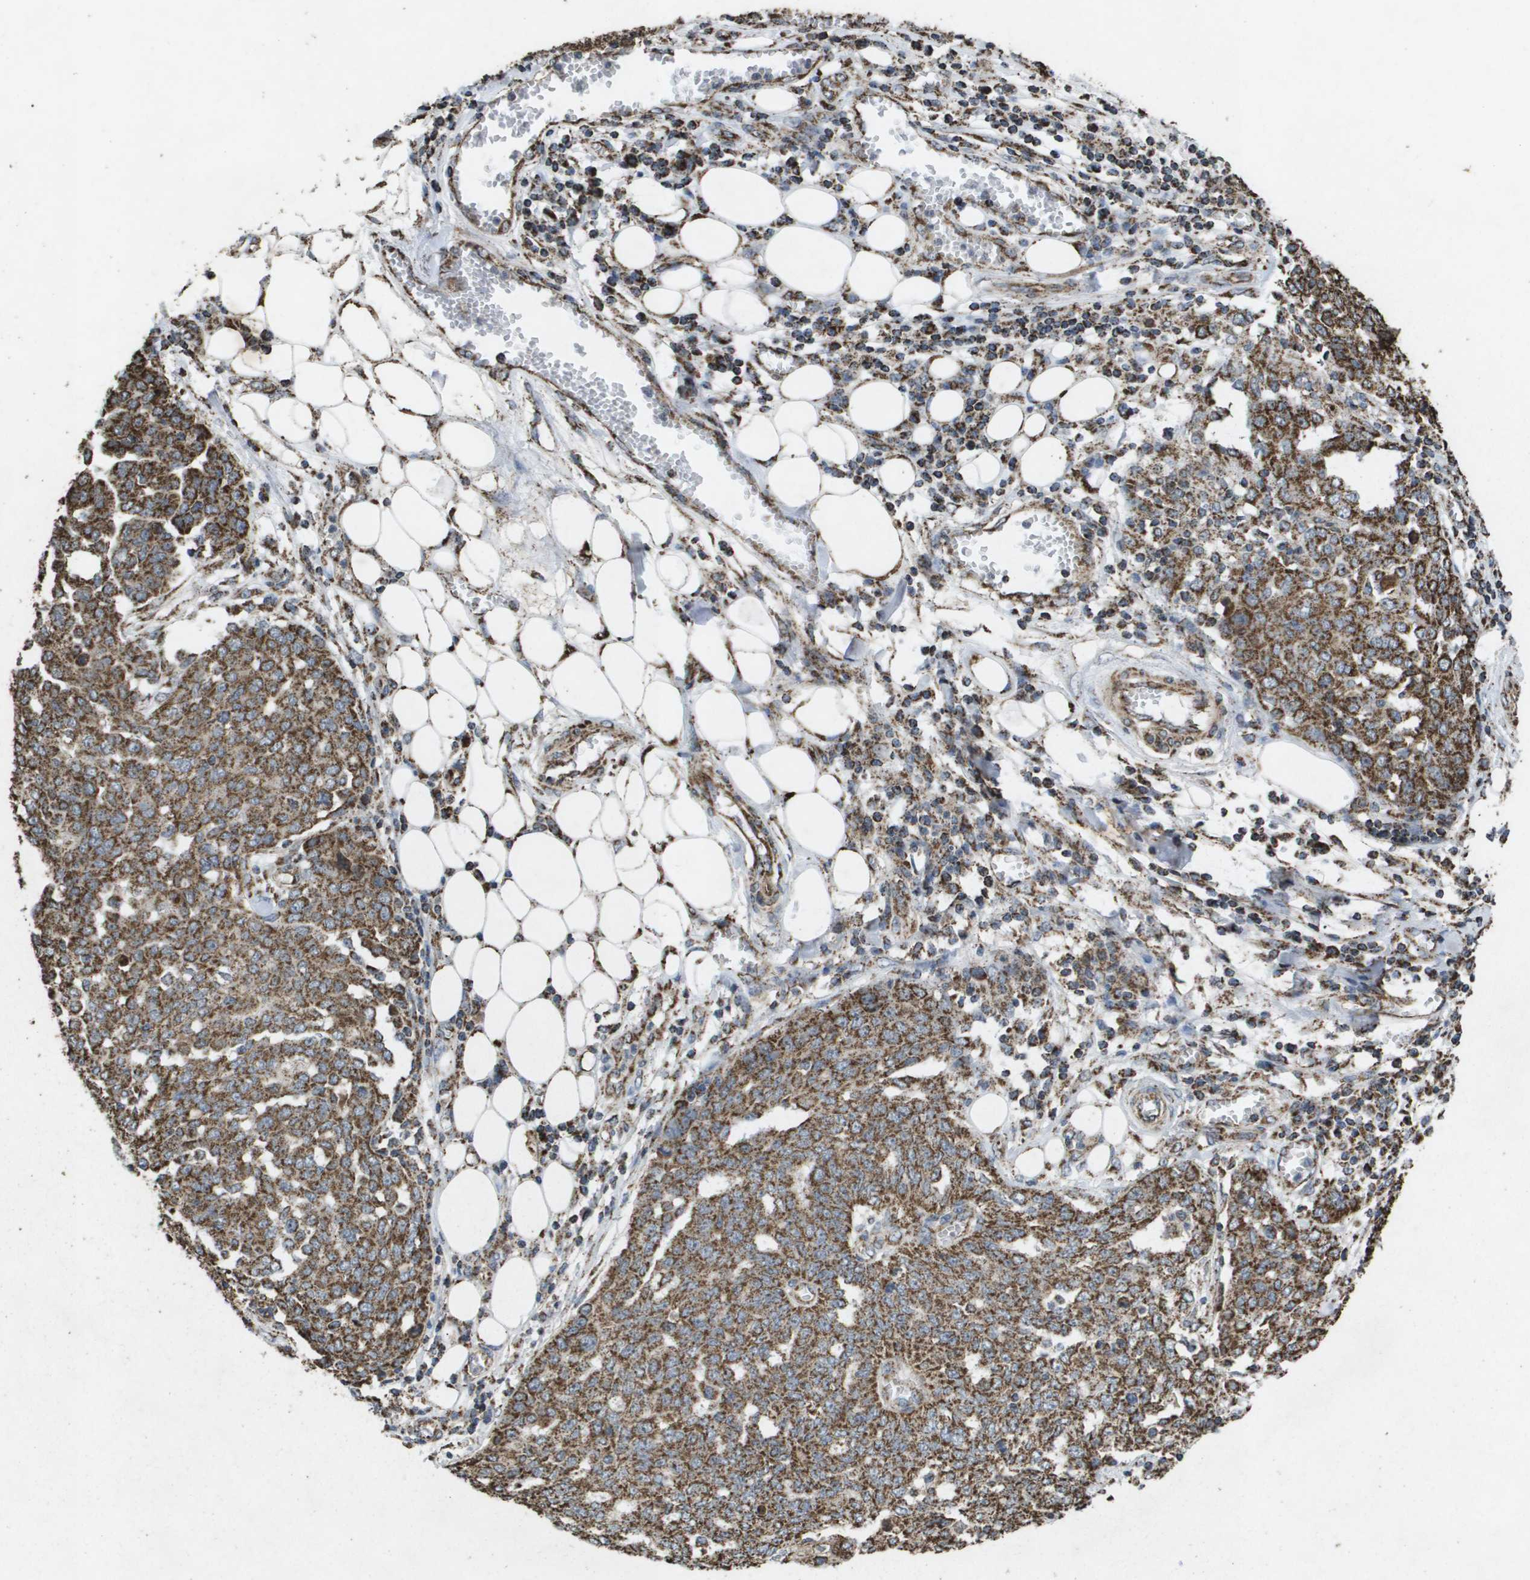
{"staining": {"intensity": "moderate", "quantity": ">75%", "location": "cytoplasmic/membranous"}, "tissue": "ovarian cancer", "cell_type": "Tumor cells", "image_type": "cancer", "snomed": [{"axis": "morphology", "description": "Cystadenocarcinoma, serous, NOS"}, {"axis": "topography", "description": "Soft tissue"}, {"axis": "topography", "description": "Ovary"}], "caption": "A brown stain highlights moderate cytoplasmic/membranous positivity of a protein in ovarian cancer (serous cystadenocarcinoma) tumor cells.", "gene": "HSPE1", "patient": {"sex": "female", "age": 57}}